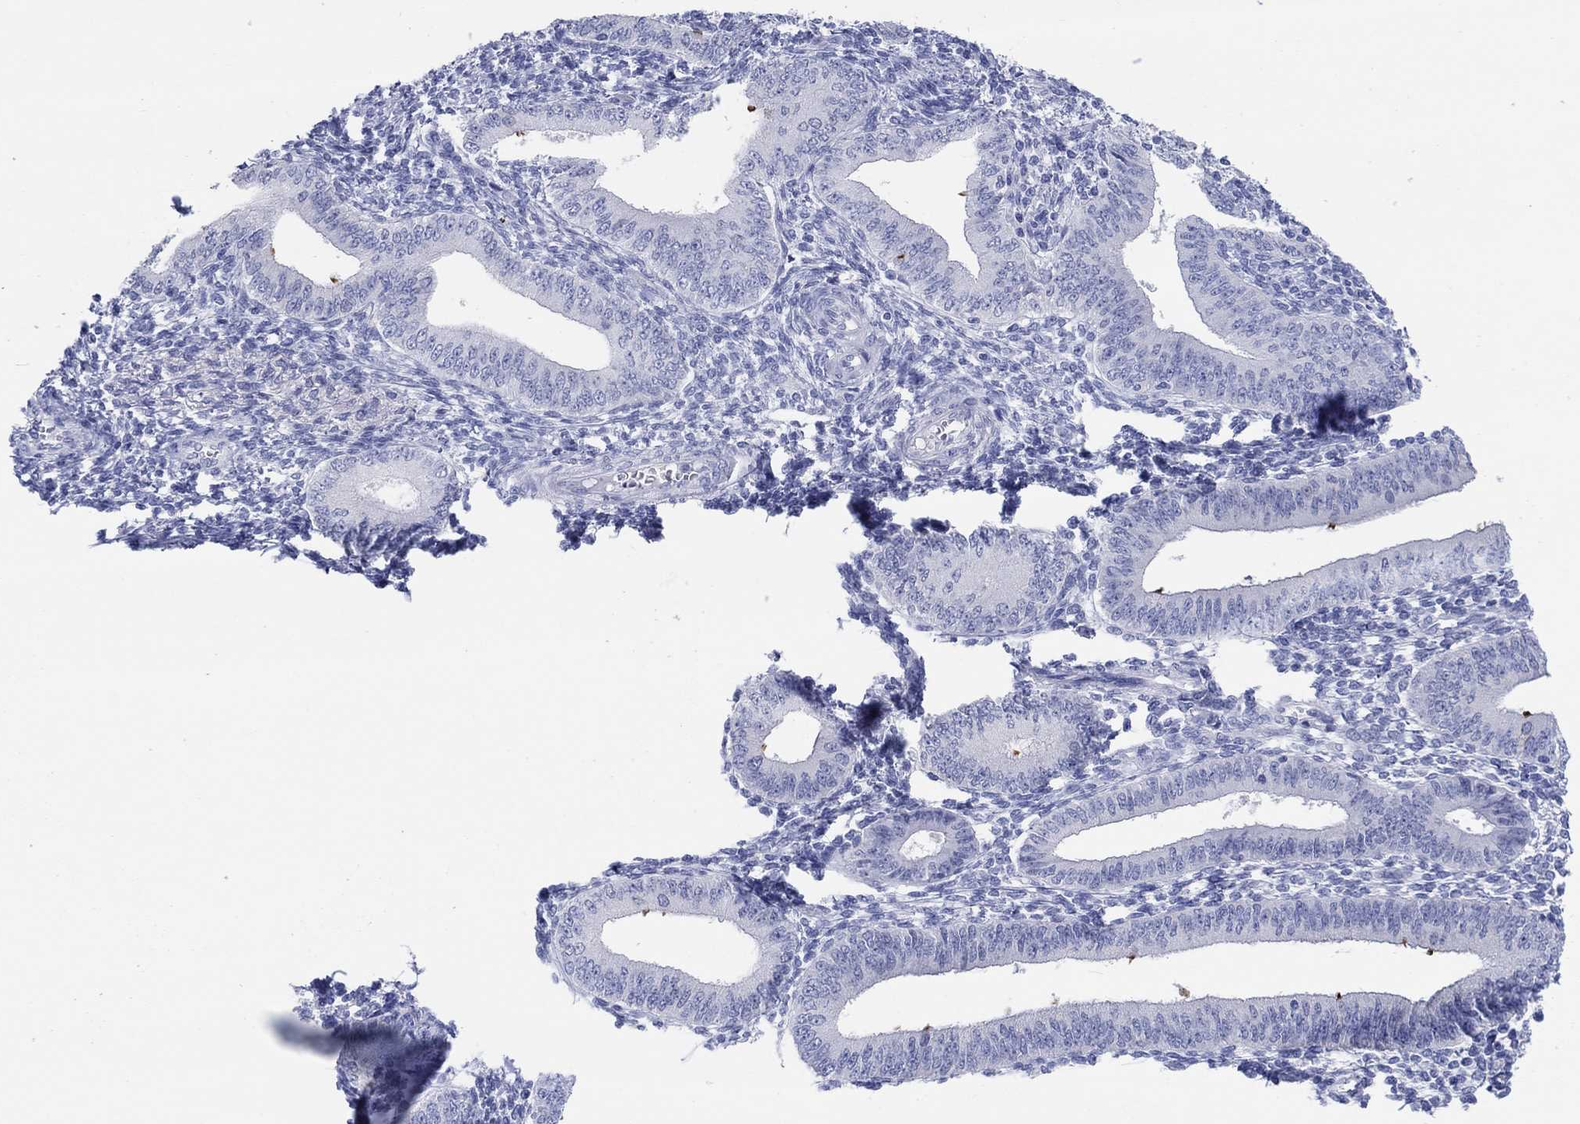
{"staining": {"intensity": "negative", "quantity": "none", "location": "none"}, "tissue": "endometrium", "cell_type": "Cells in endometrial stroma", "image_type": "normal", "snomed": [{"axis": "morphology", "description": "Normal tissue, NOS"}, {"axis": "topography", "description": "Endometrium"}], "caption": "Protein analysis of benign endometrium exhibits no significant staining in cells in endometrial stroma.", "gene": "ERICH3", "patient": {"sex": "female", "age": 42}}